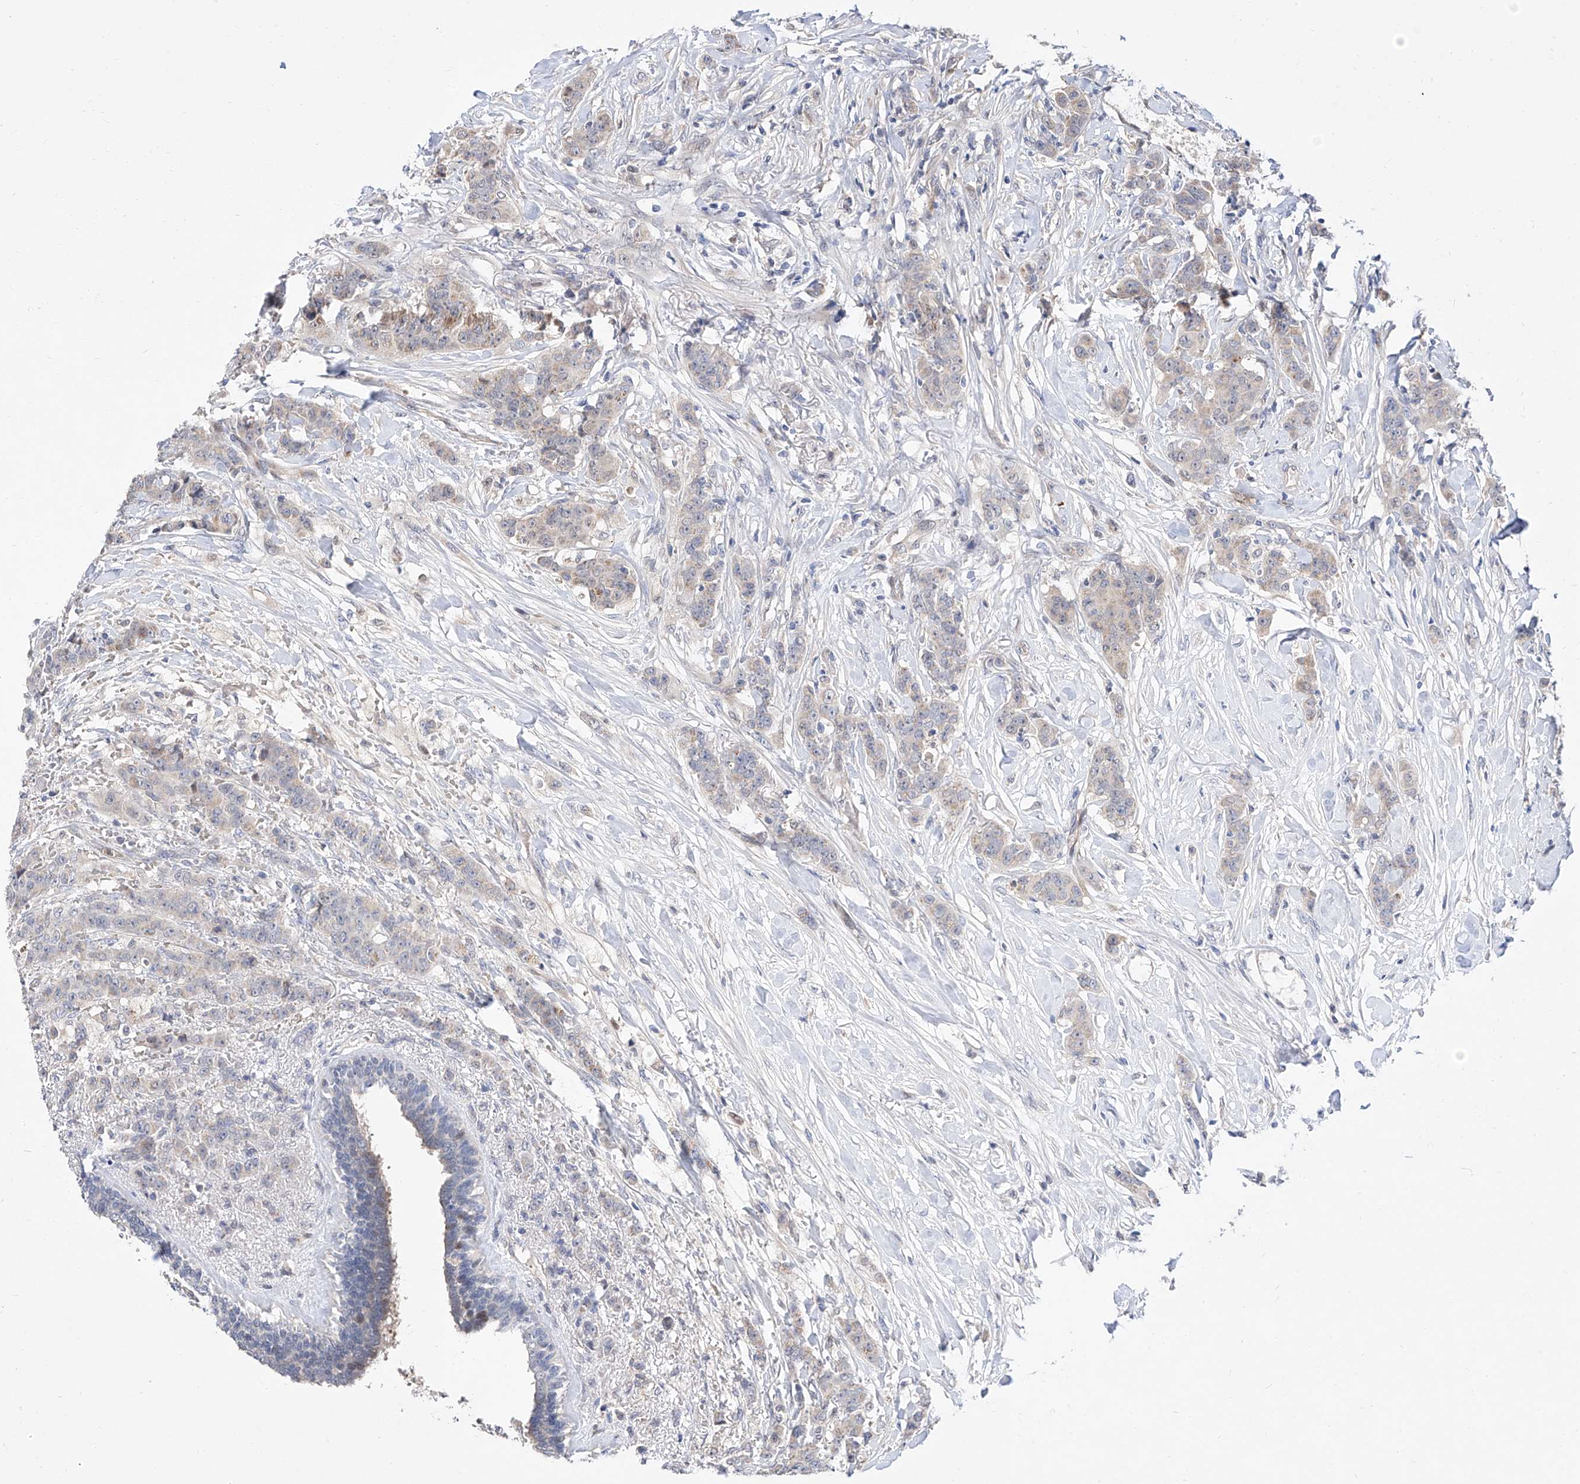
{"staining": {"intensity": "negative", "quantity": "none", "location": "none"}, "tissue": "breast cancer", "cell_type": "Tumor cells", "image_type": "cancer", "snomed": [{"axis": "morphology", "description": "Duct carcinoma"}, {"axis": "topography", "description": "Breast"}], "caption": "A high-resolution histopathology image shows immunohistochemistry staining of breast cancer (infiltrating ductal carcinoma), which reveals no significant positivity in tumor cells.", "gene": "FUCA2", "patient": {"sex": "female", "age": 40}}